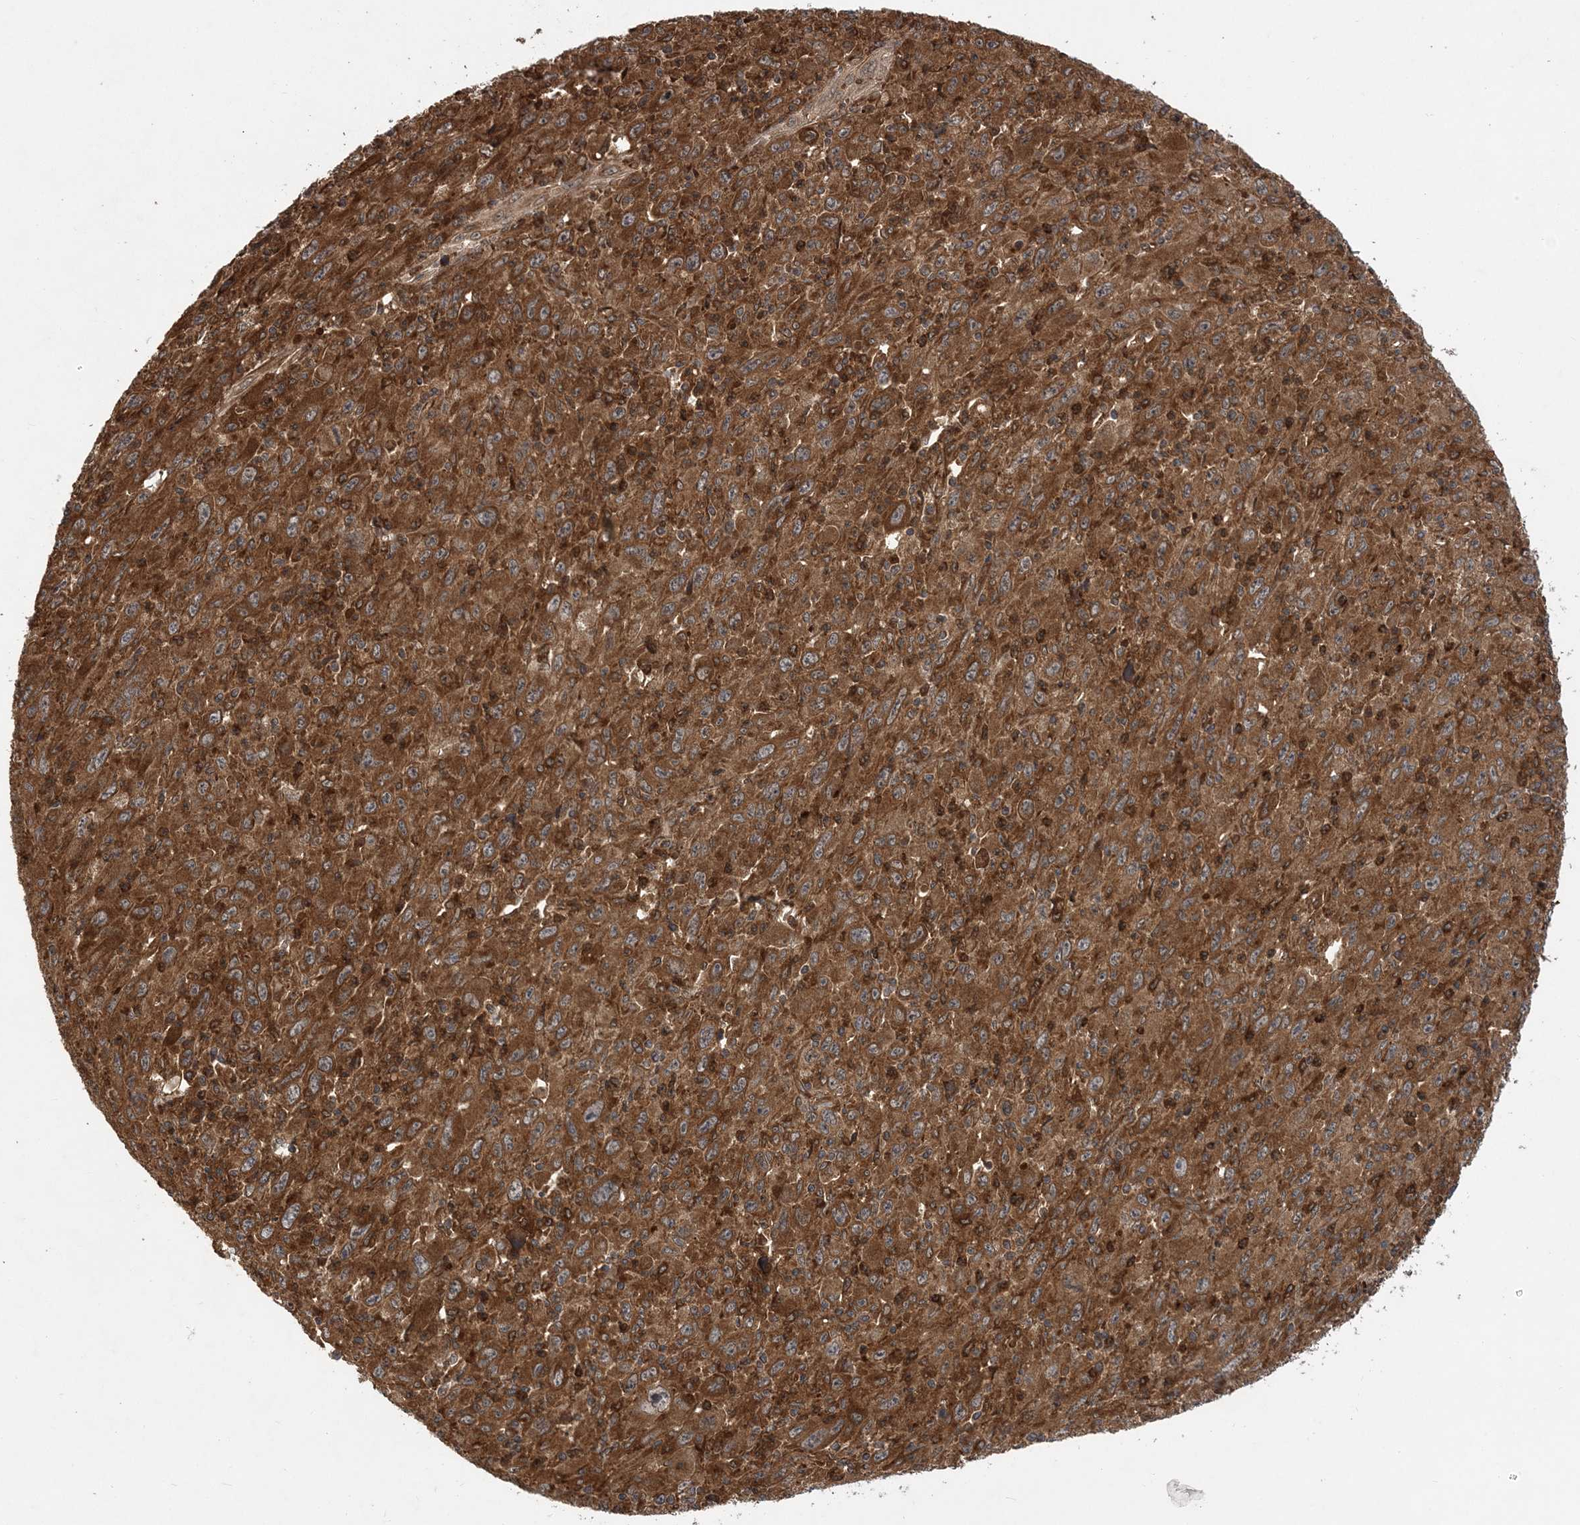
{"staining": {"intensity": "strong", "quantity": ">75%", "location": "cytoplasmic/membranous"}, "tissue": "melanoma", "cell_type": "Tumor cells", "image_type": "cancer", "snomed": [{"axis": "morphology", "description": "Malignant melanoma, Metastatic site"}, {"axis": "topography", "description": "Skin"}], "caption": "Malignant melanoma (metastatic site) stained with a protein marker displays strong staining in tumor cells.", "gene": "ATG3", "patient": {"sex": "female", "age": 56}}